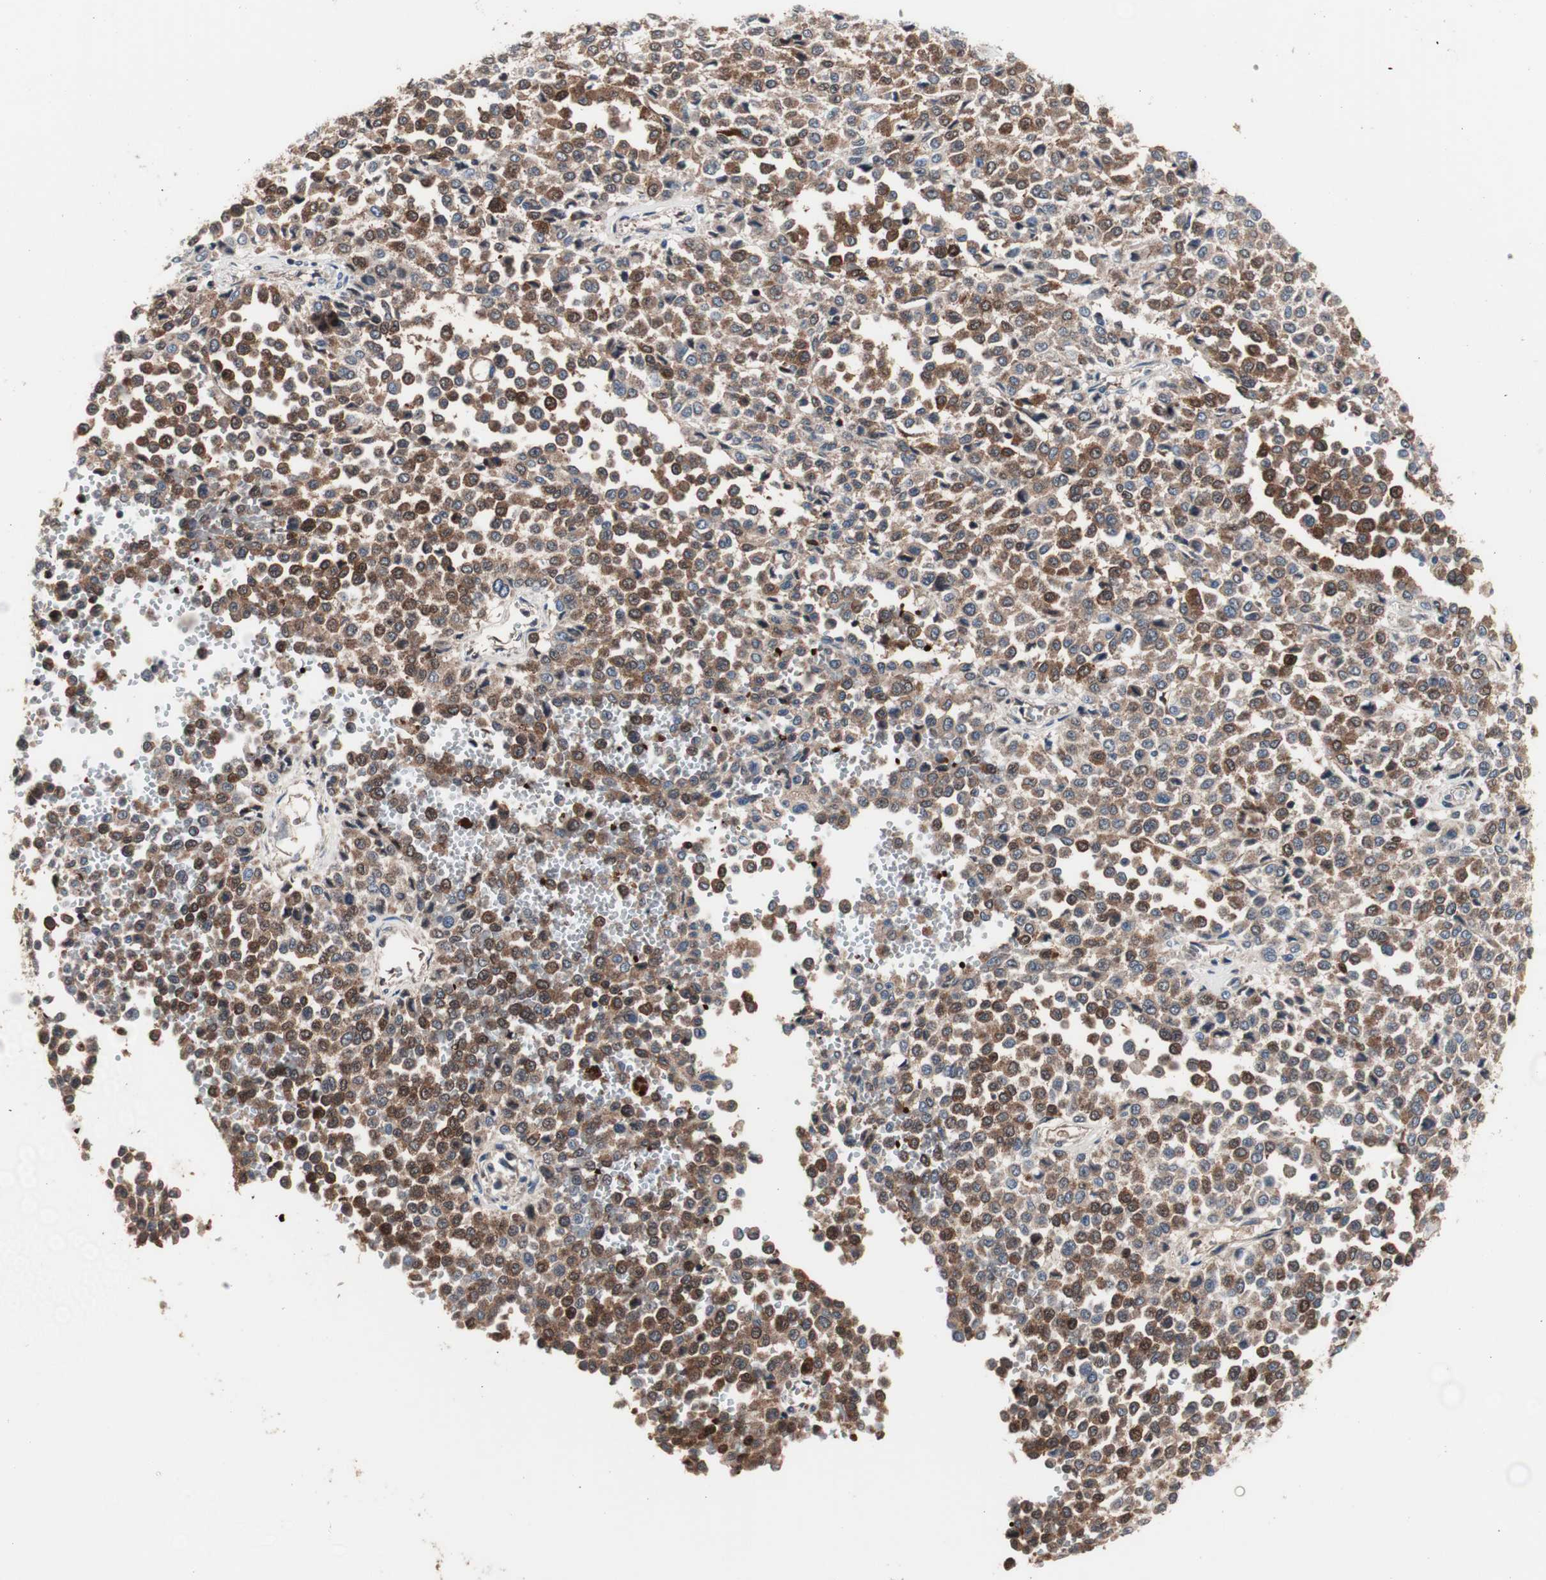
{"staining": {"intensity": "moderate", "quantity": ">75%", "location": "cytoplasmic/membranous"}, "tissue": "melanoma", "cell_type": "Tumor cells", "image_type": "cancer", "snomed": [{"axis": "morphology", "description": "Malignant melanoma, Metastatic site"}, {"axis": "topography", "description": "Pancreas"}], "caption": "Moderate cytoplasmic/membranous protein positivity is present in approximately >75% of tumor cells in malignant melanoma (metastatic site). (Brightfield microscopy of DAB IHC at high magnification).", "gene": "PRDX2", "patient": {"sex": "female", "age": 30}}